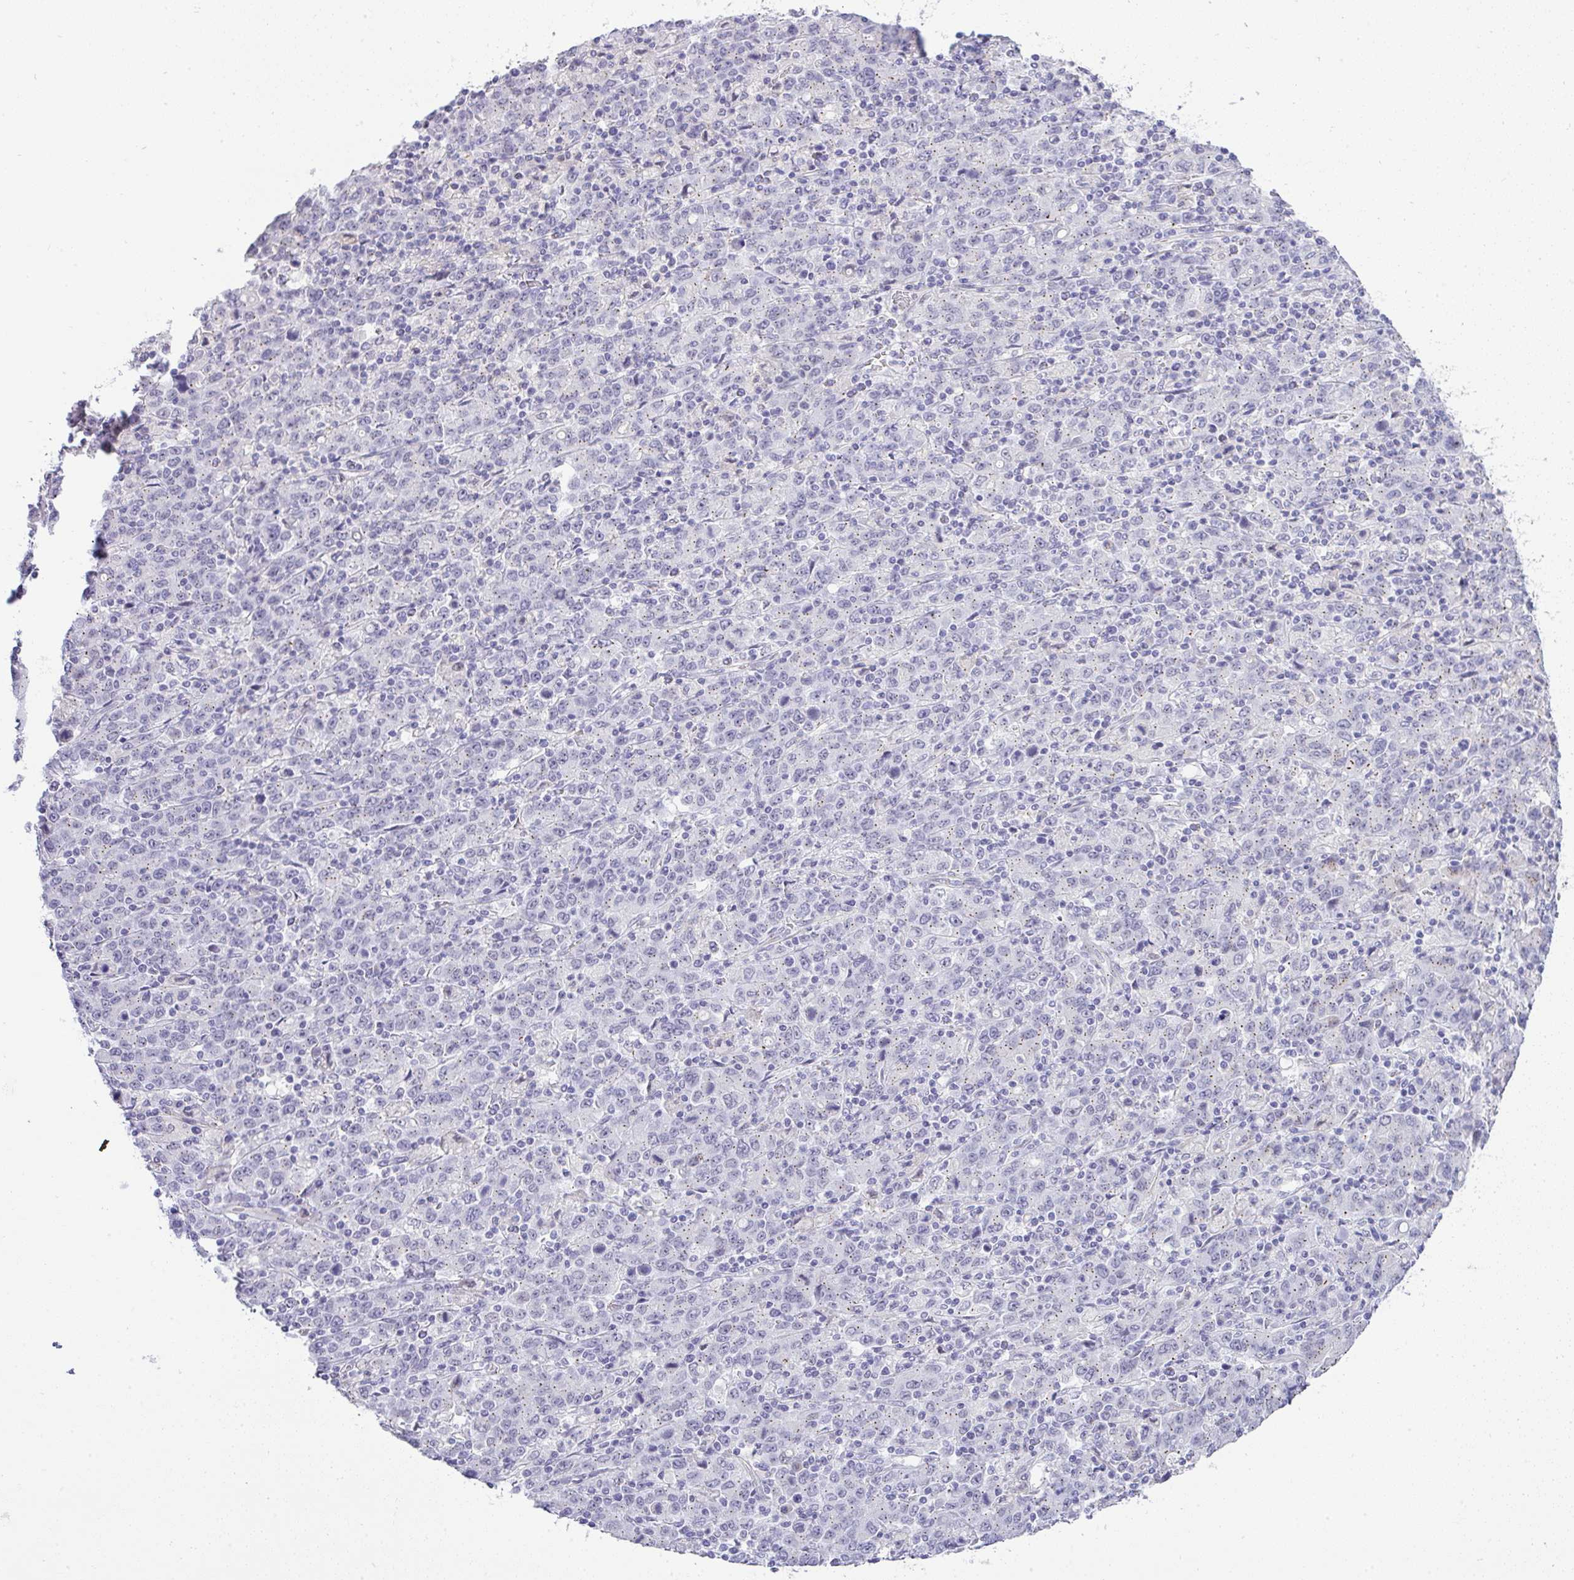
{"staining": {"intensity": "negative", "quantity": "none", "location": "none"}, "tissue": "stomach cancer", "cell_type": "Tumor cells", "image_type": "cancer", "snomed": [{"axis": "morphology", "description": "Adenocarcinoma, NOS"}, {"axis": "topography", "description": "Stomach, upper"}], "caption": "Immunohistochemistry of human stomach cancer exhibits no staining in tumor cells. (Immunohistochemistry, brightfield microscopy, high magnification).", "gene": "FAM177A1", "patient": {"sex": "male", "age": 69}}